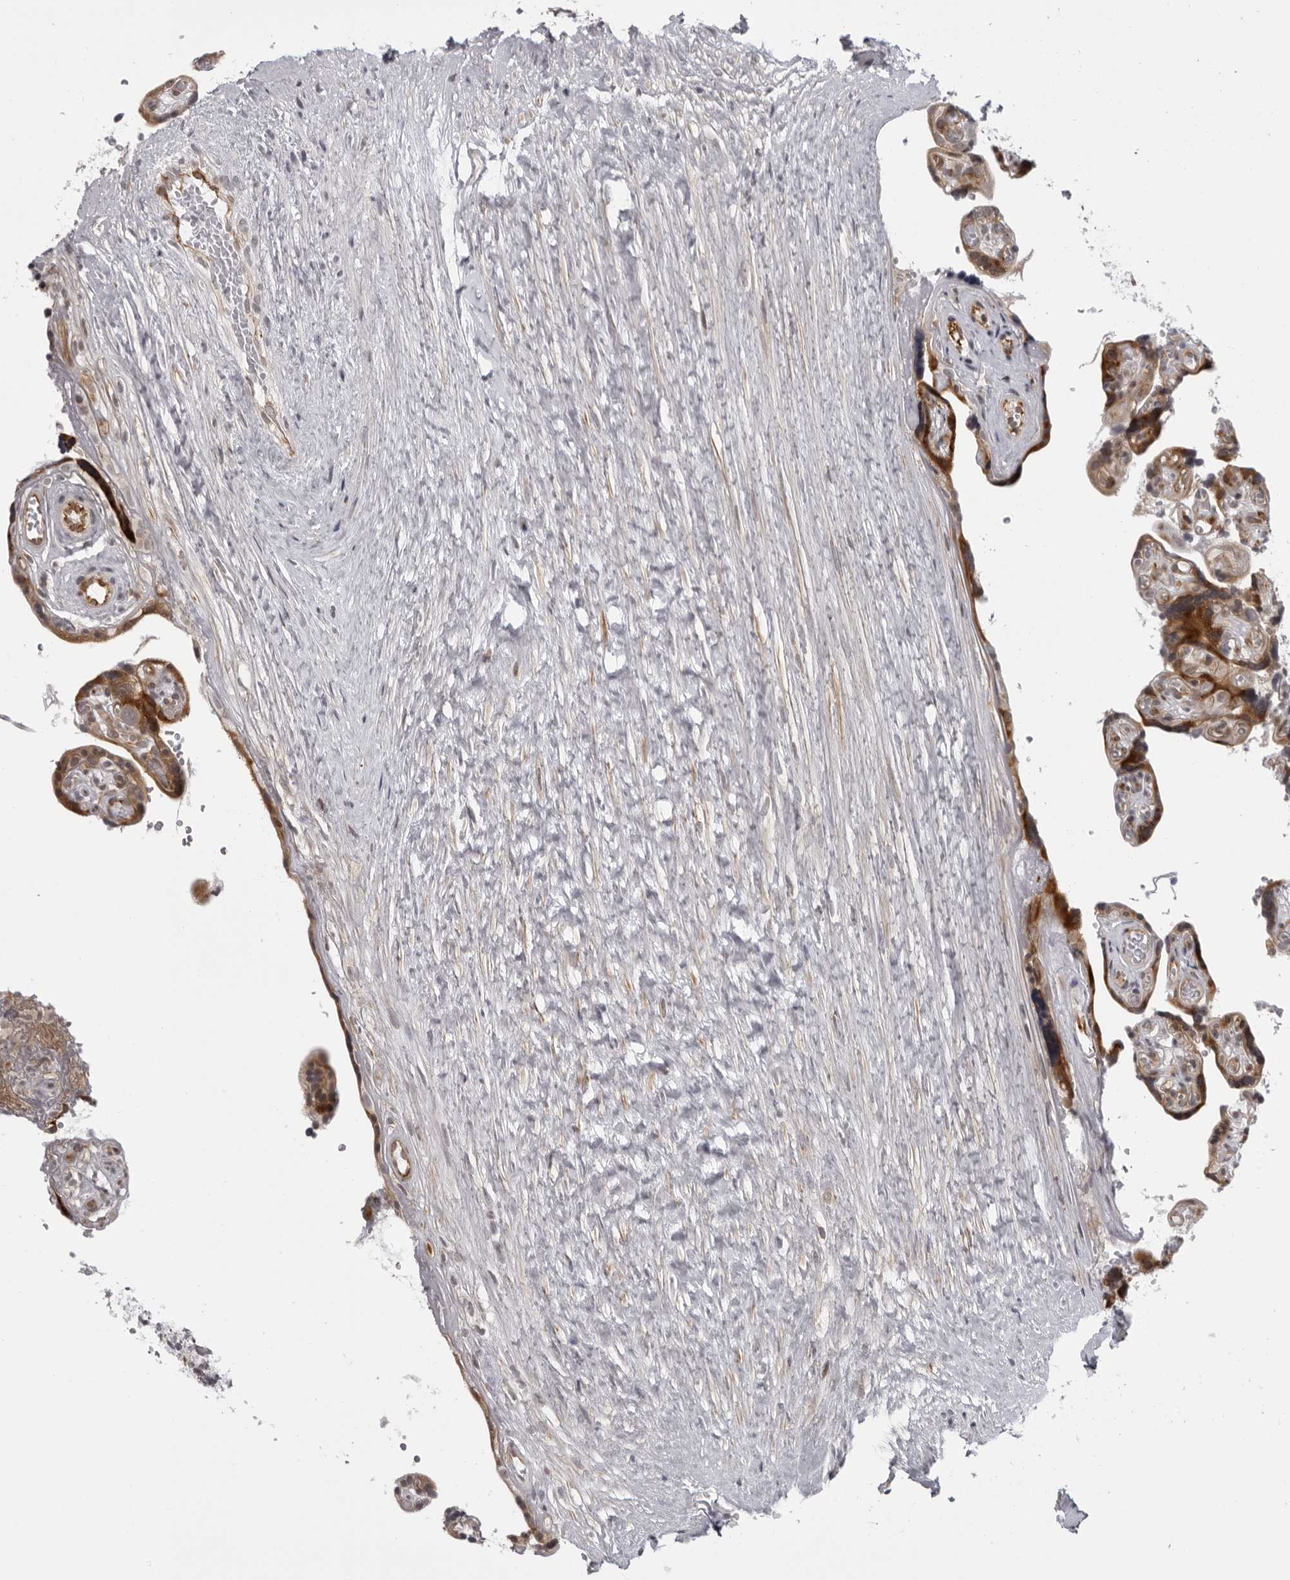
{"staining": {"intensity": "strong", "quantity": ">75%", "location": "cytoplasmic/membranous"}, "tissue": "placenta", "cell_type": "Decidual cells", "image_type": "normal", "snomed": [{"axis": "morphology", "description": "Normal tissue, NOS"}, {"axis": "topography", "description": "Placenta"}], "caption": "Strong cytoplasmic/membranous staining for a protein is seen in about >75% of decidual cells of benign placenta using IHC.", "gene": "GCSAML", "patient": {"sex": "female", "age": 30}}